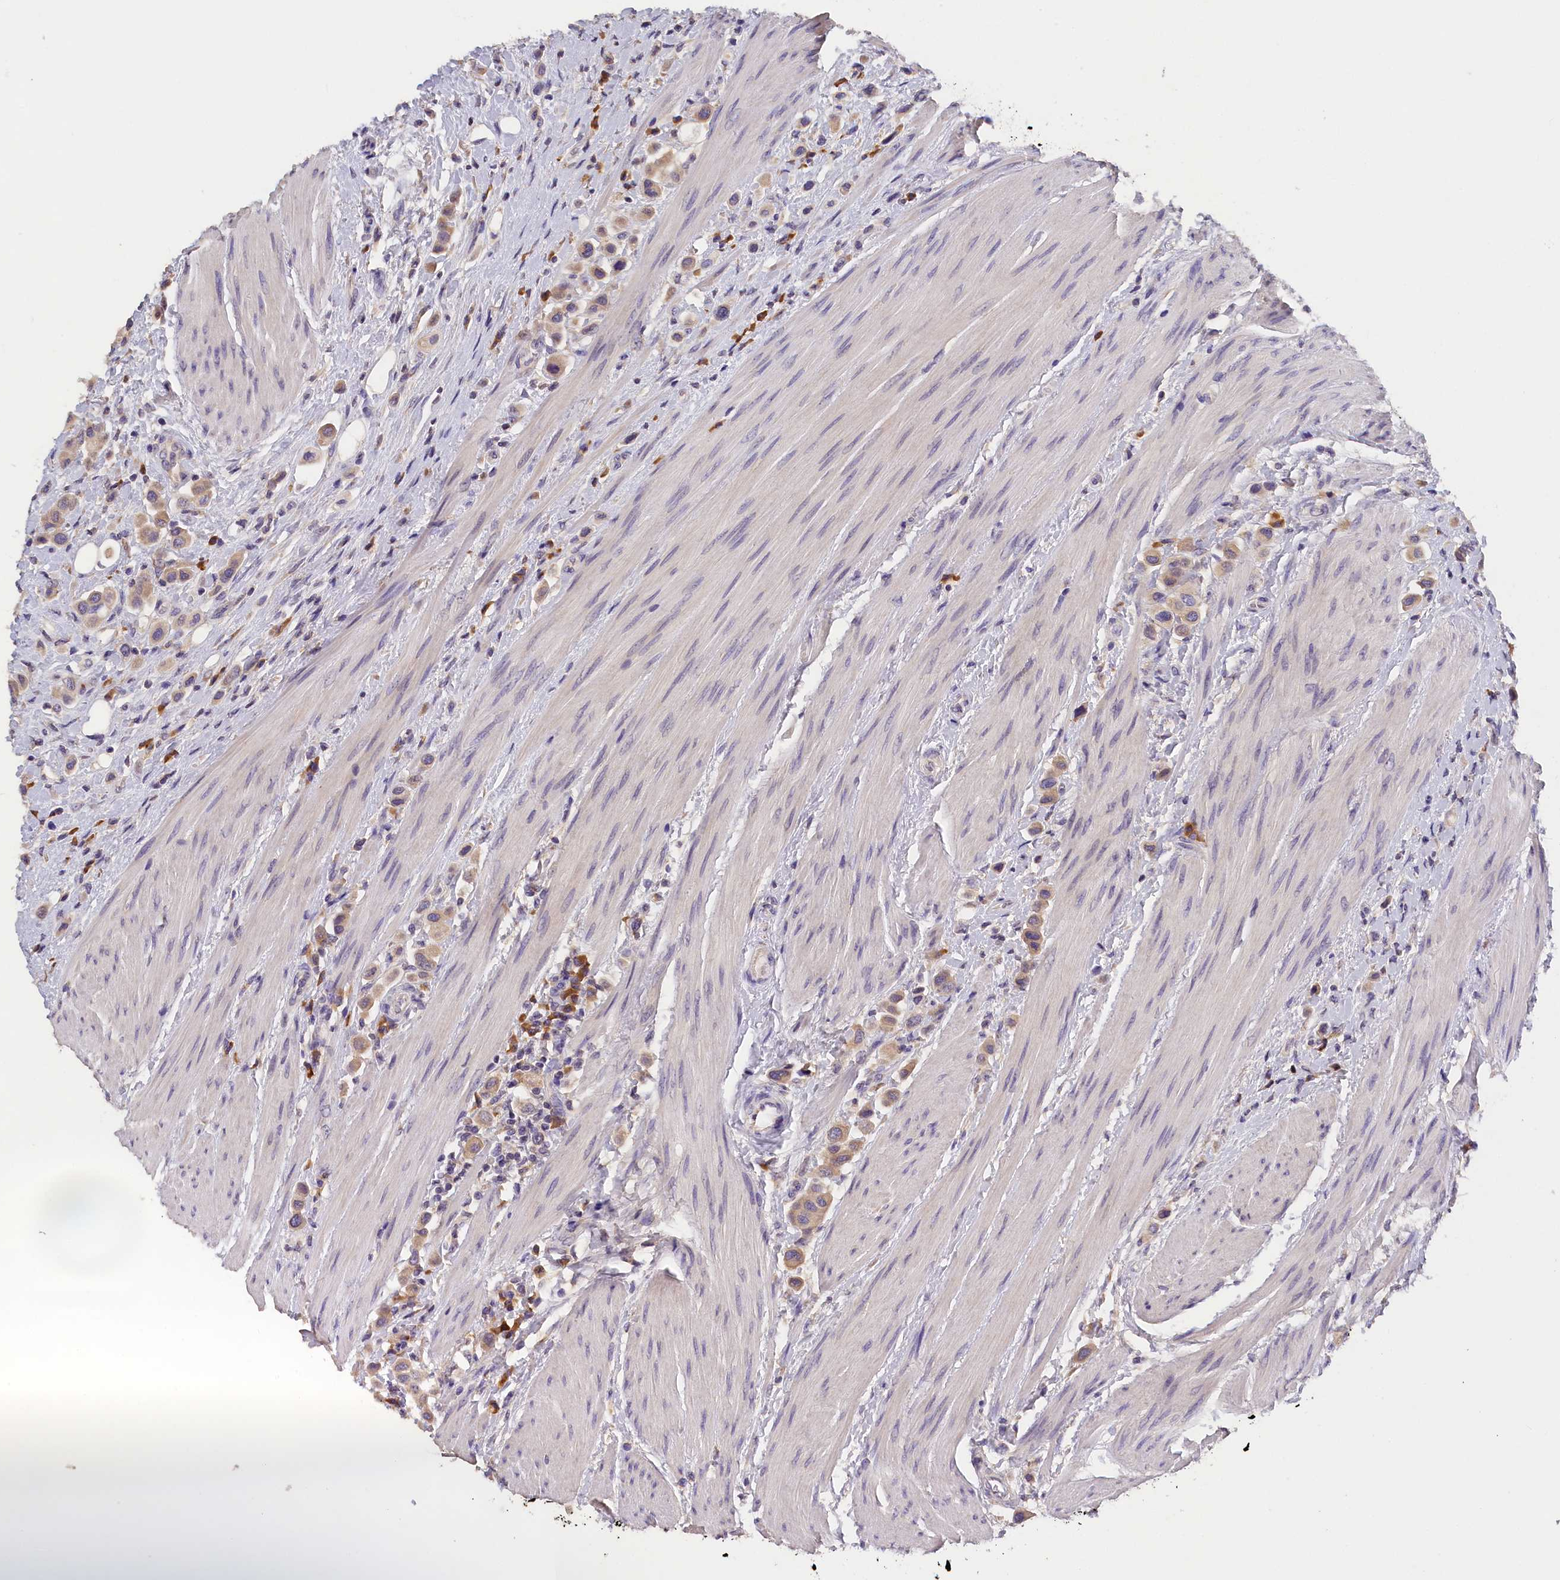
{"staining": {"intensity": "weak", "quantity": "25%-75%", "location": "cytoplasmic/membranous"}, "tissue": "urothelial cancer", "cell_type": "Tumor cells", "image_type": "cancer", "snomed": [{"axis": "morphology", "description": "Urothelial carcinoma, High grade"}, {"axis": "topography", "description": "Urinary bladder"}], "caption": "High-grade urothelial carcinoma tissue reveals weak cytoplasmic/membranous staining in approximately 25%-75% of tumor cells", "gene": "ST7L", "patient": {"sex": "male", "age": 50}}